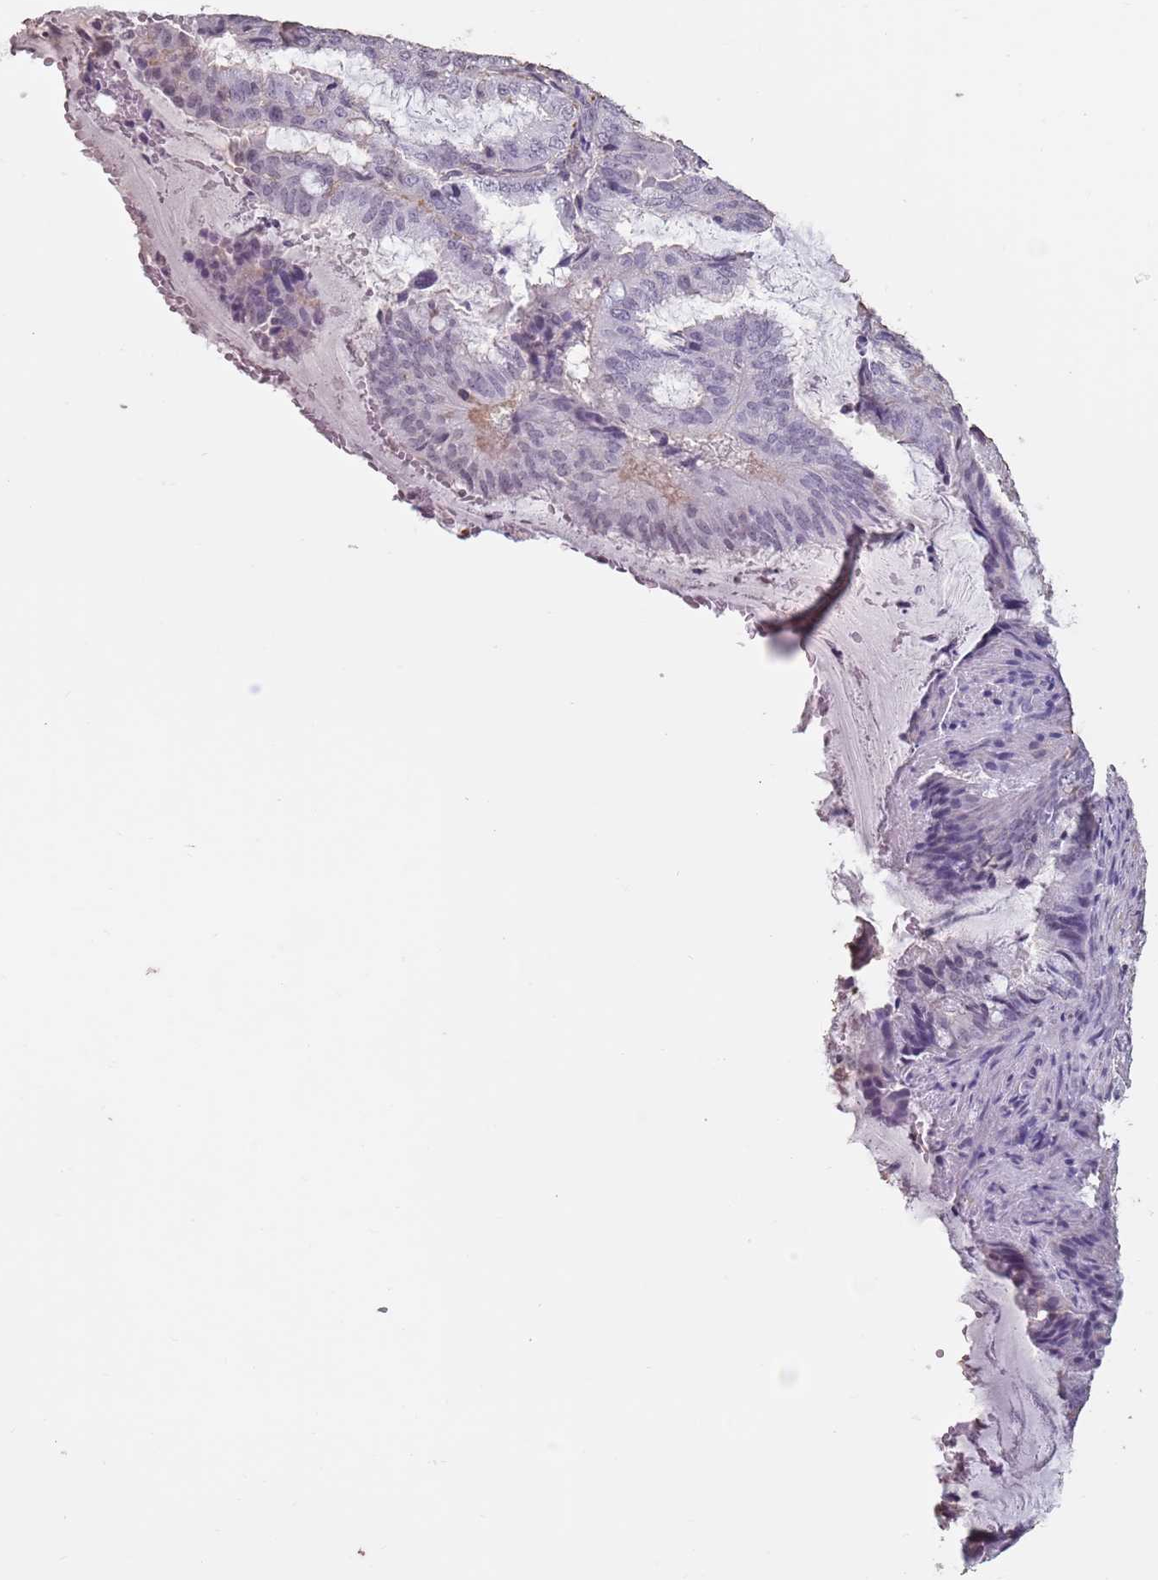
{"staining": {"intensity": "negative", "quantity": "none", "location": "none"}, "tissue": "endometrial cancer", "cell_type": "Tumor cells", "image_type": "cancer", "snomed": [{"axis": "morphology", "description": "Adenocarcinoma, NOS"}, {"axis": "topography", "description": "Endometrium"}], "caption": "Tumor cells are negative for protein expression in human endometrial cancer. (Stains: DAB IHC with hematoxylin counter stain, Microscopy: brightfield microscopy at high magnification).", "gene": "SUN5", "patient": {"sex": "female", "age": 51}}